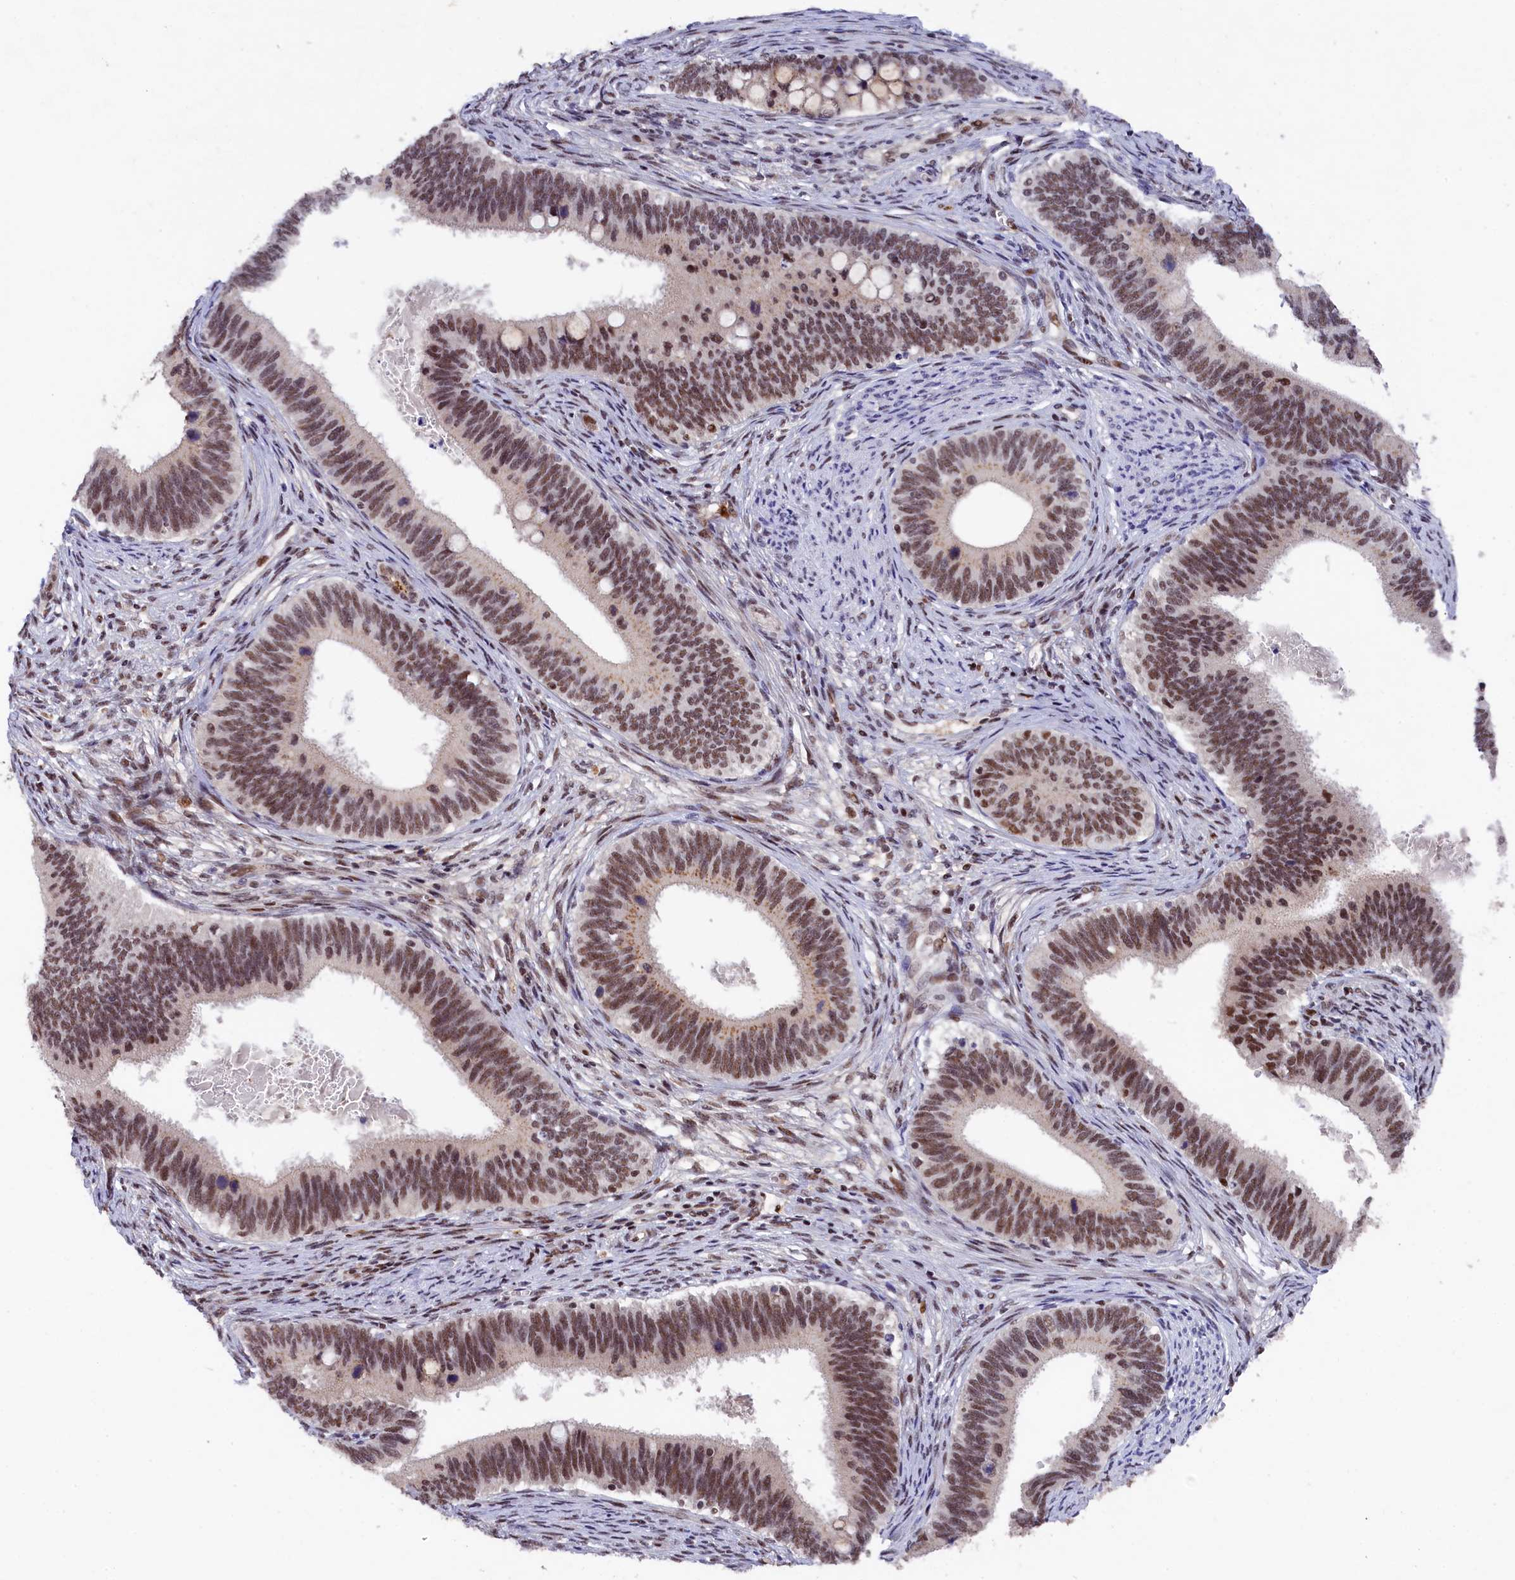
{"staining": {"intensity": "moderate", "quantity": "25%-75%", "location": "nuclear"}, "tissue": "cervical cancer", "cell_type": "Tumor cells", "image_type": "cancer", "snomed": [{"axis": "morphology", "description": "Adenocarcinoma, NOS"}, {"axis": "topography", "description": "Cervix"}], "caption": "This is an image of immunohistochemistry (IHC) staining of cervical adenocarcinoma, which shows moderate staining in the nuclear of tumor cells.", "gene": "ADIG", "patient": {"sex": "female", "age": 42}}